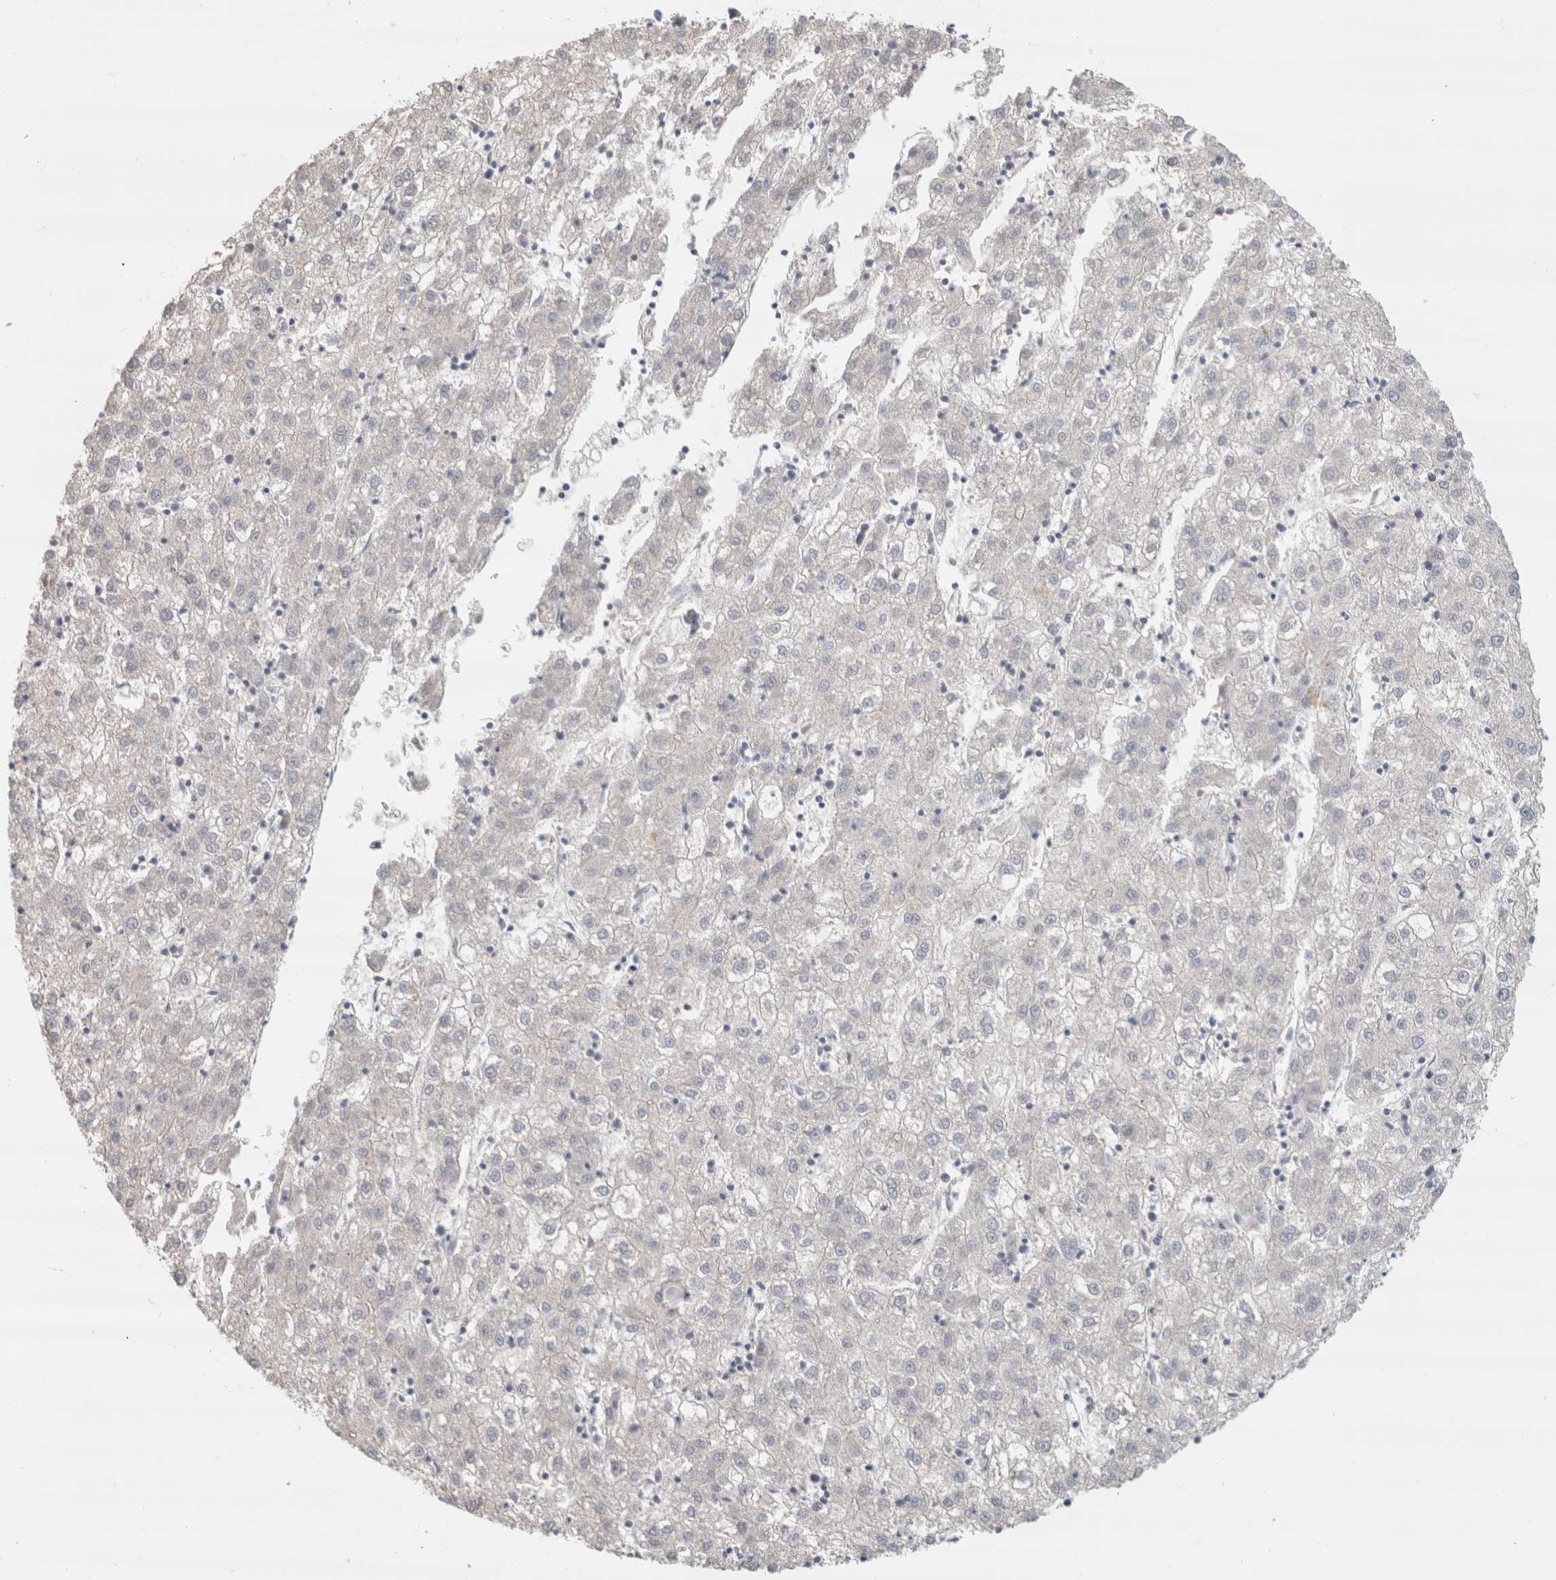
{"staining": {"intensity": "negative", "quantity": "none", "location": "none"}, "tissue": "liver cancer", "cell_type": "Tumor cells", "image_type": "cancer", "snomed": [{"axis": "morphology", "description": "Carcinoma, Hepatocellular, NOS"}, {"axis": "topography", "description": "Liver"}], "caption": "Hepatocellular carcinoma (liver) was stained to show a protein in brown. There is no significant expression in tumor cells. The staining was performed using DAB to visualize the protein expression in brown, while the nuclei were stained in blue with hematoxylin (Magnification: 20x).", "gene": "AFP", "patient": {"sex": "male", "age": 72}}